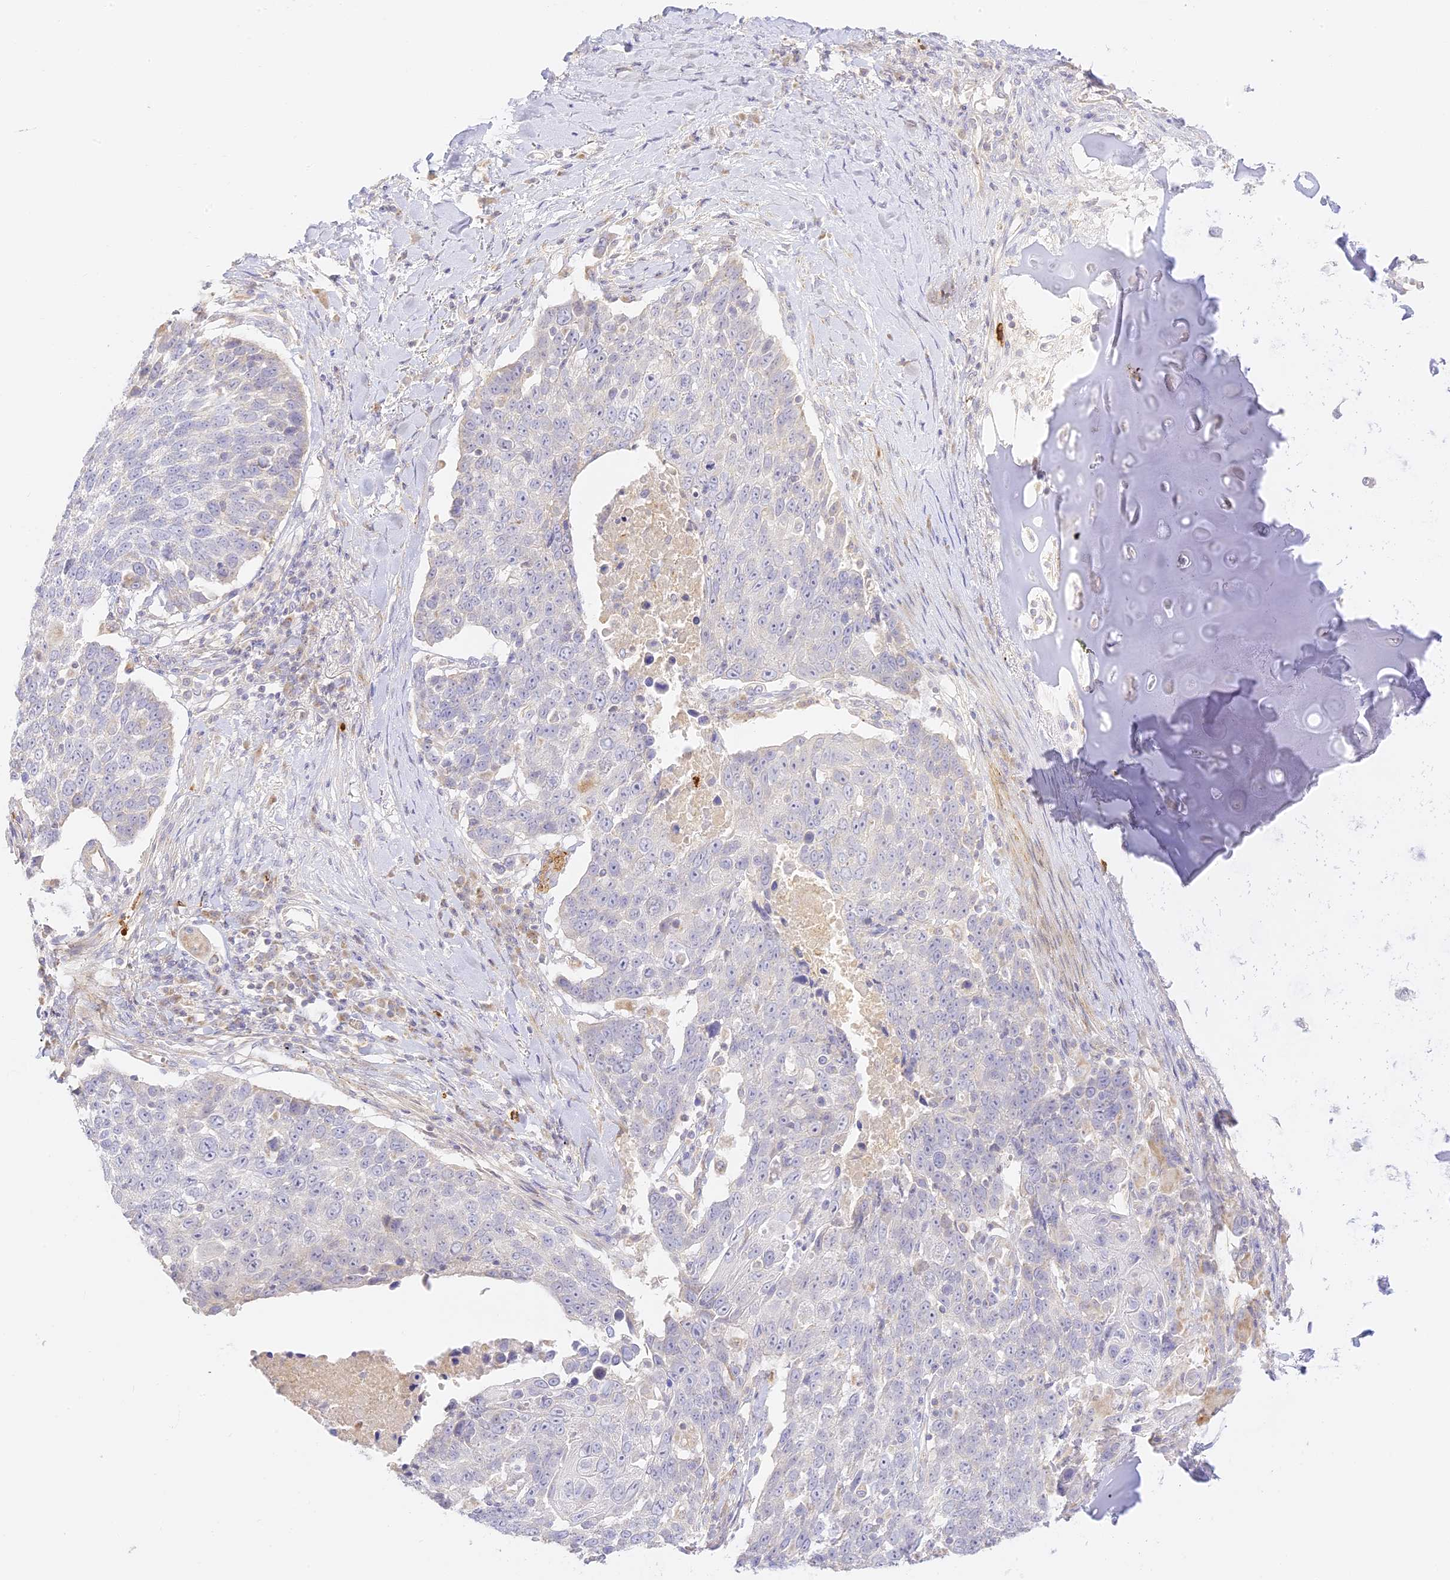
{"staining": {"intensity": "negative", "quantity": "none", "location": "none"}, "tissue": "lung cancer", "cell_type": "Tumor cells", "image_type": "cancer", "snomed": [{"axis": "morphology", "description": "Squamous cell carcinoma, NOS"}, {"axis": "topography", "description": "Lung"}], "caption": "This photomicrograph is of lung cancer stained with immunohistochemistry to label a protein in brown with the nuclei are counter-stained blue. There is no positivity in tumor cells.", "gene": "LRRC15", "patient": {"sex": "male", "age": 66}}